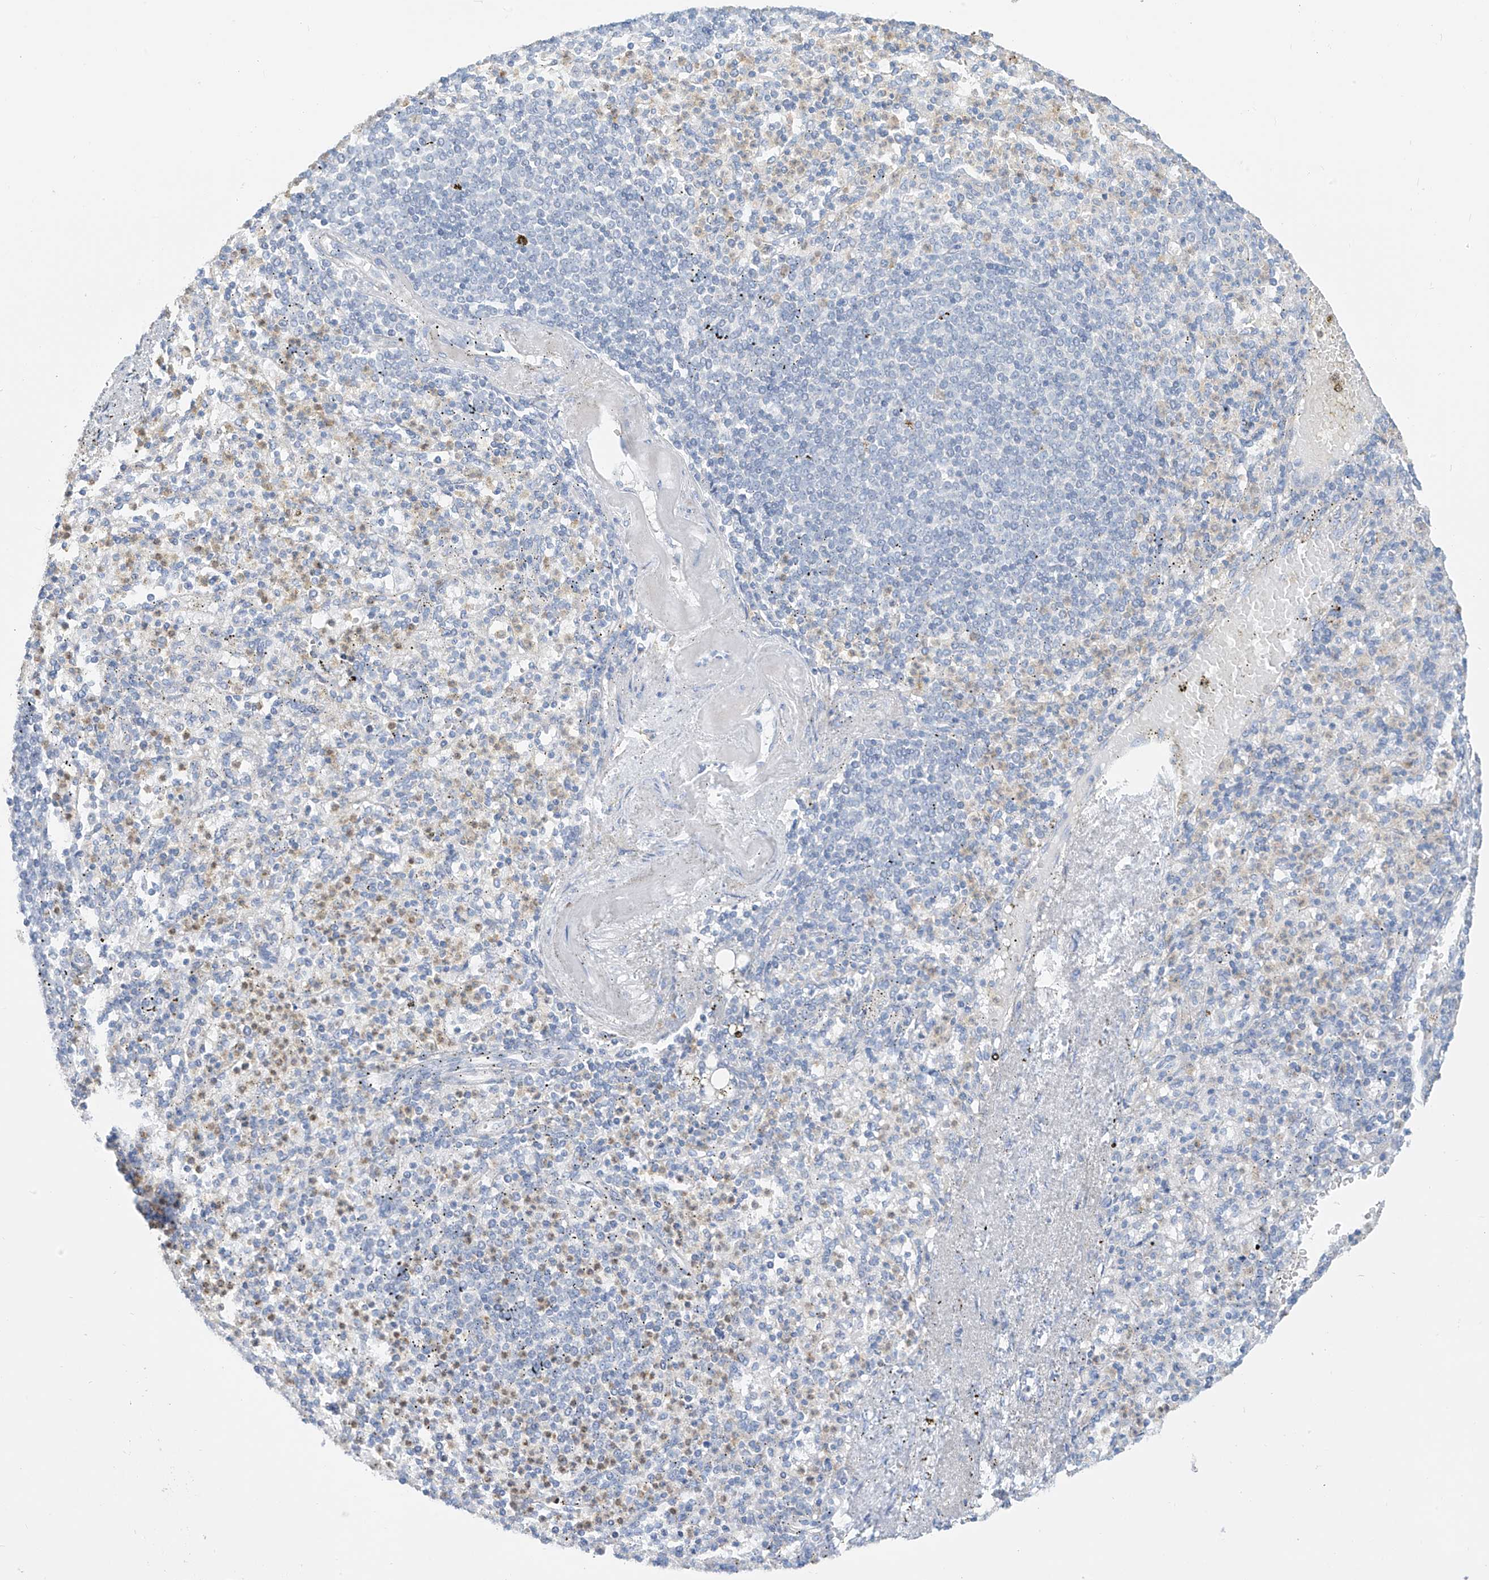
{"staining": {"intensity": "weak", "quantity": "25%-75%", "location": "cytoplasmic/membranous"}, "tissue": "spleen", "cell_type": "Cells in red pulp", "image_type": "normal", "snomed": [{"axis": "morphology", "description": "Normal tissue, NOS"}, {"axis": "topography", "description": "Spleen"}], "caption": "High-power microscopy captured an immunohistochemistry photomicrograph of unremarkable spleen, revealing weak cytoplasmic/membranous staining in approximately 25%-75% of cells in red pulp. (DAB (3,3'-diaminobenzidine) IHC, brown staining for protein, blue staining for nuclei).", "gene": "FABP2", "patient": {"sex": "female", "age": 74}}